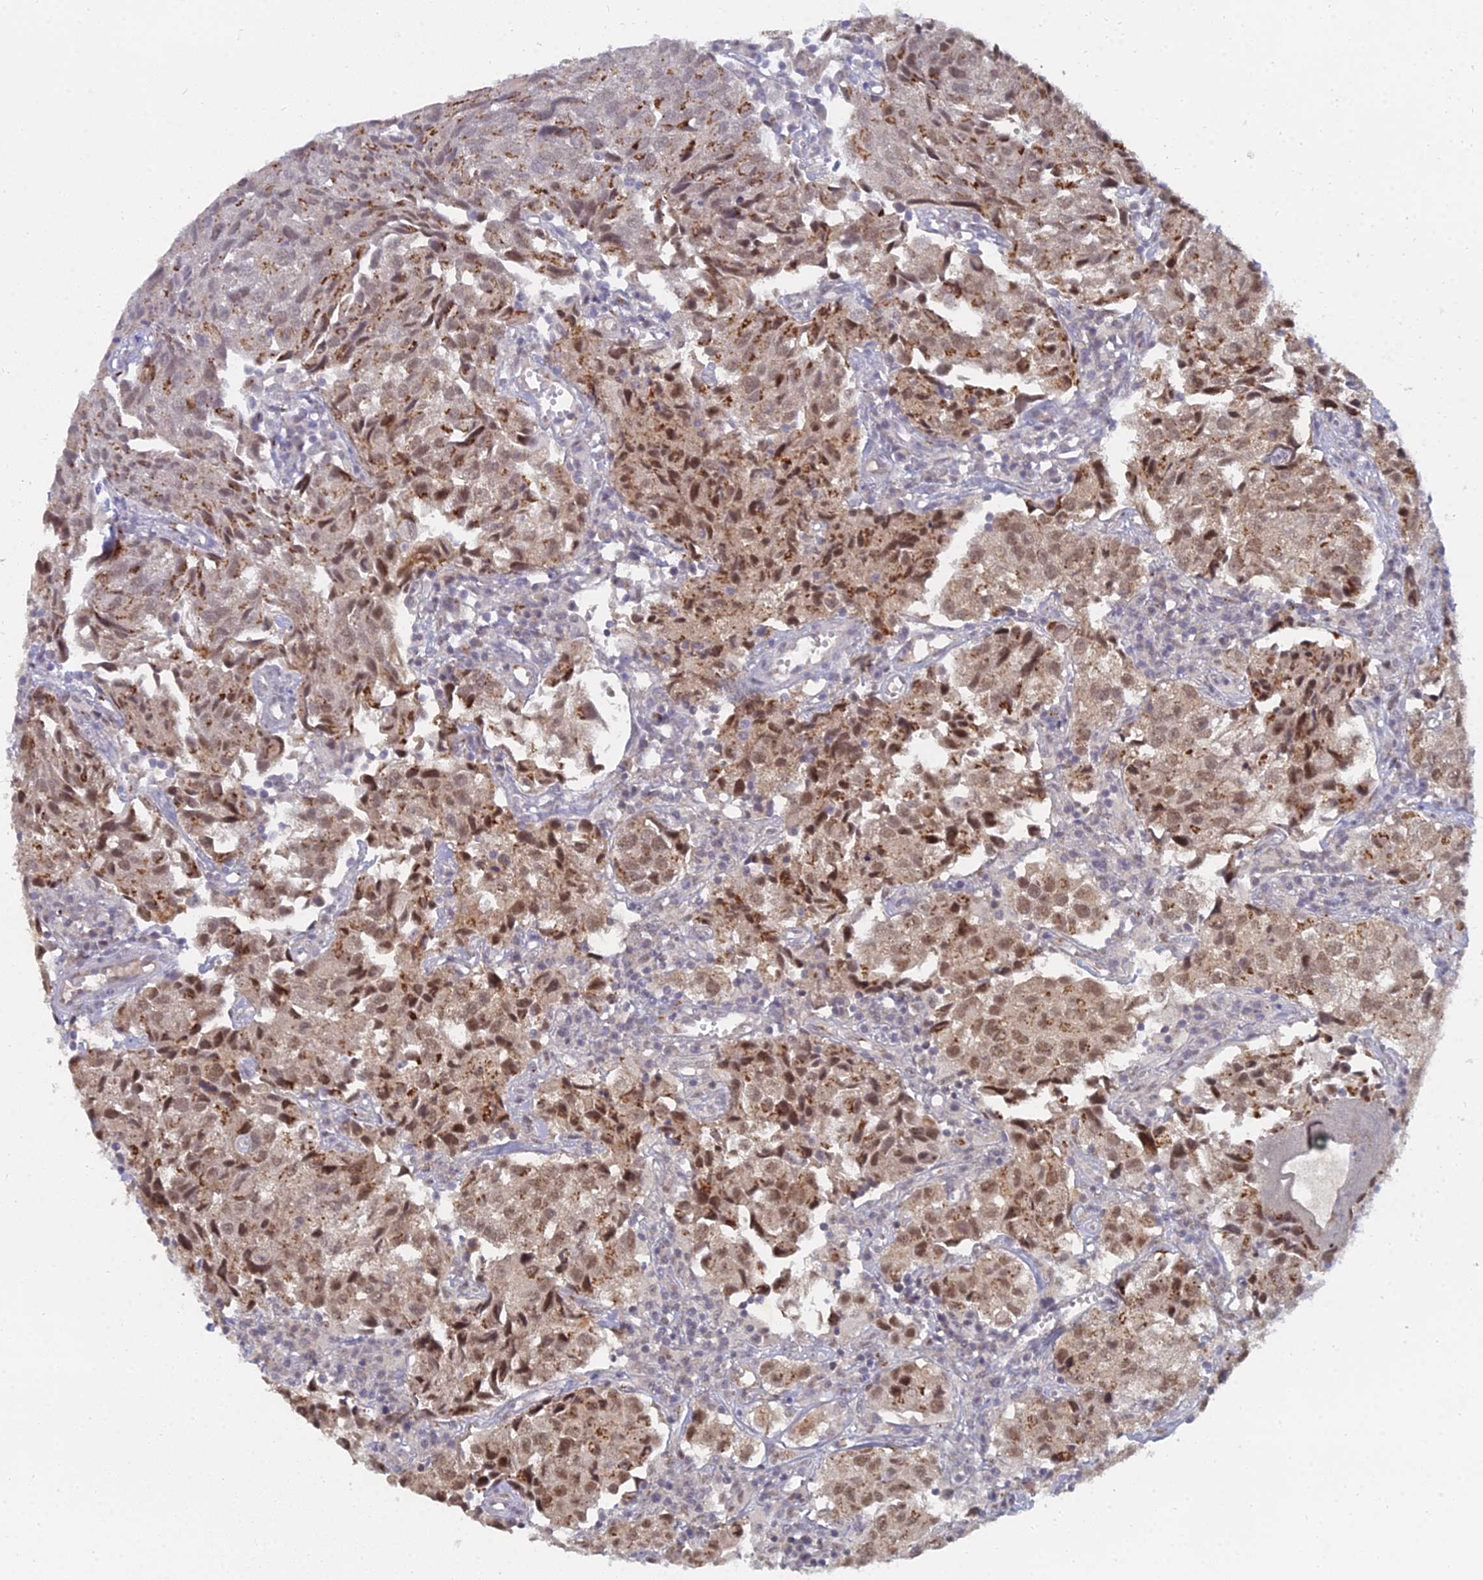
{"staining": {"intensity": "moderate", "quantity": ">75%", "location": "cytoplasmic/membranous,nuclear"}, "tissue": "urothelial cancer", "cell_type": "Tumor cells", "image_type": "cancer", "snomed": [{"axis": "morphology", "description": "Urothelial carcinoma, High grade"}, {"axis": "topography", "description": "Urinary bladder"}], "caption": "Tumor cells reveal medium levels of moderate cytoplasmic/membranous and nuclear staining in about >75% of cells in human urothelial cancer.", "gene": "THOC3", "patient": {"sex": "female", "age": 75}}